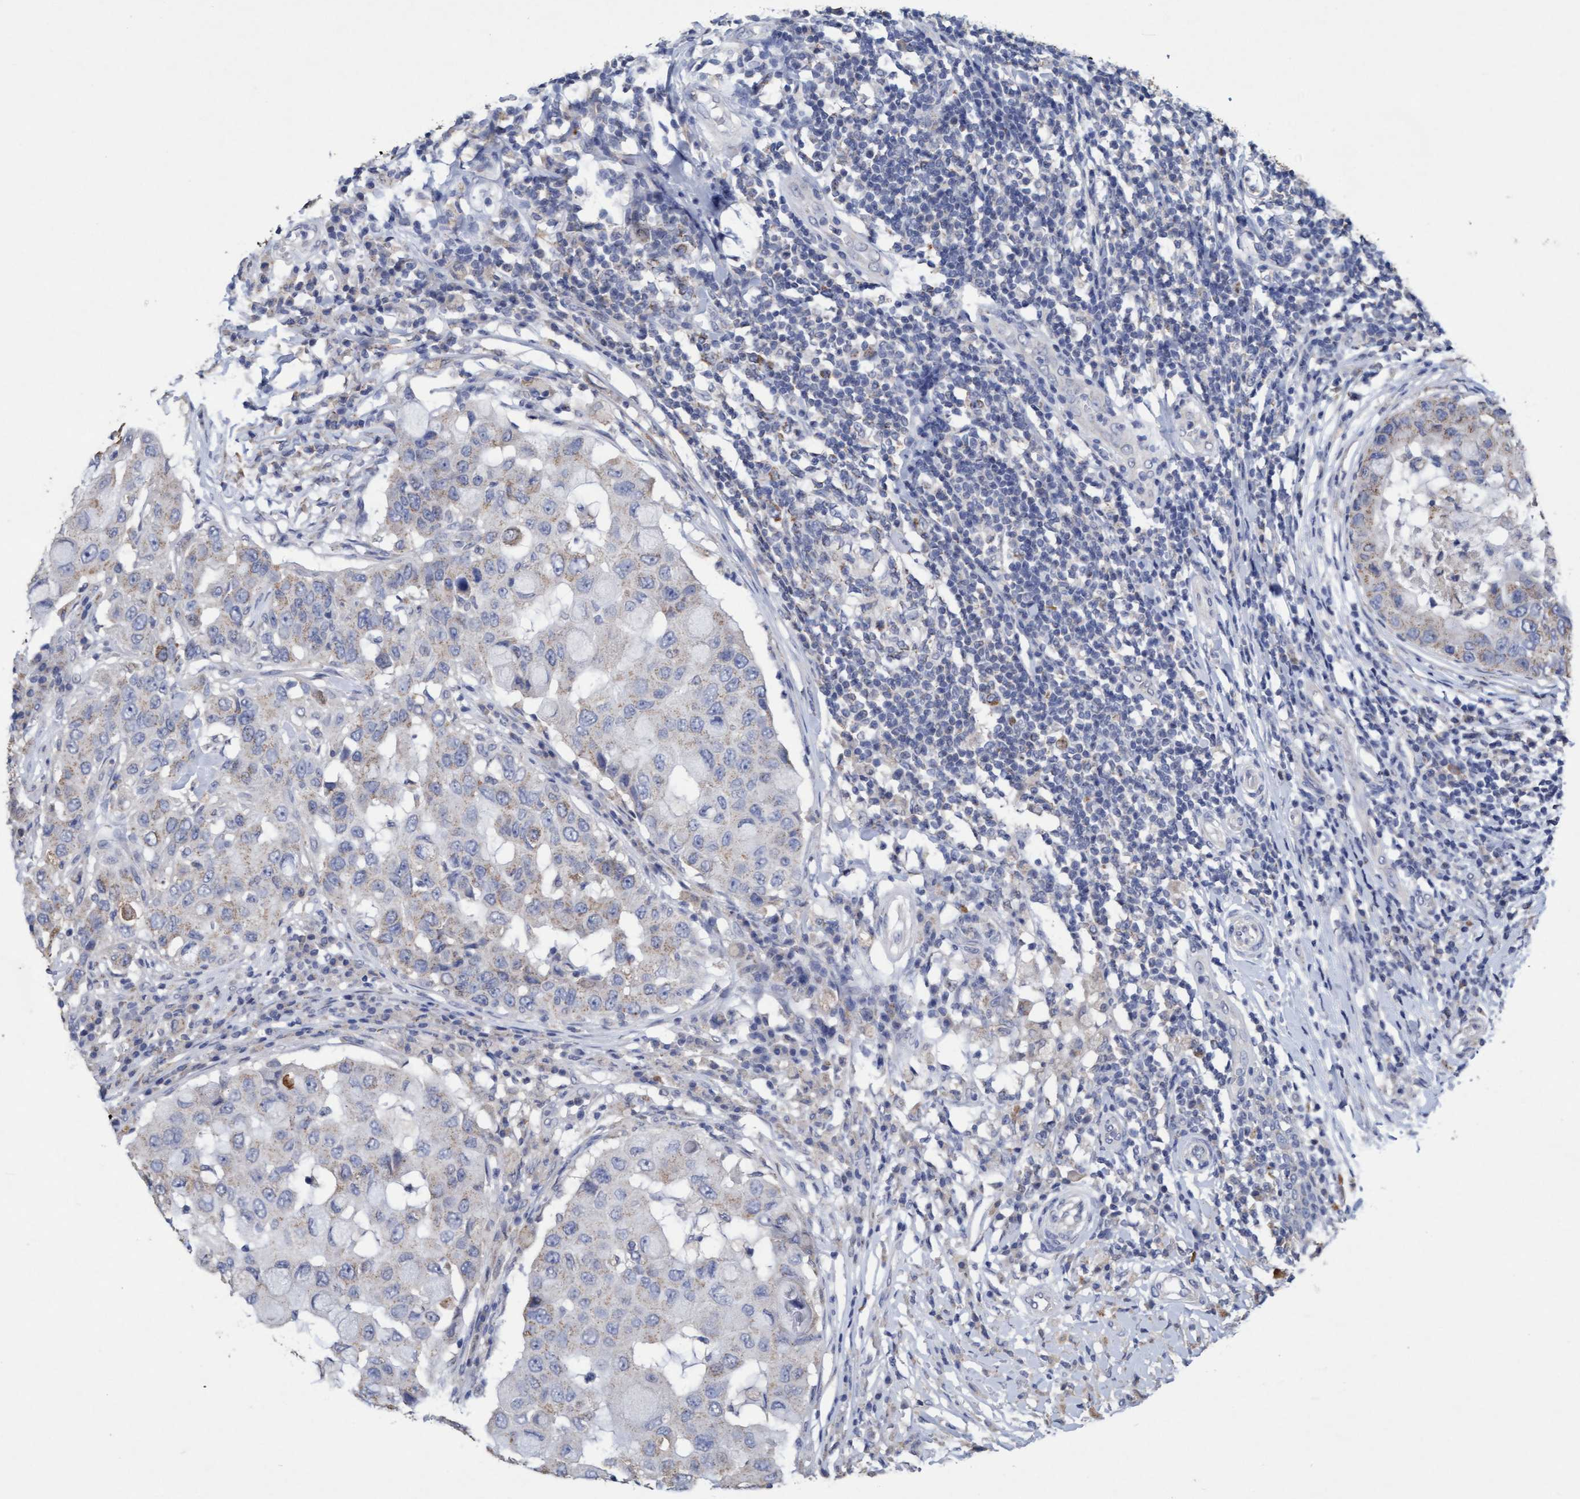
{"staining": {"intensity": "negative", "quantity": "none", "location": "none"}, "tissue": "breast cancer", "cell_type": "Tumor cells", "image_type": "cancer", "snomed": [{"axis": "morphology", "description": "Duct carcinoma"}, {"axis": "topography", "description": "Breast"}], "caption": "Human breast intraductal carcinoma stained for a protein using IHC shows no expression in tumor cells.", "gene": "VSIG8", "patient": {"sex": "female", "age": 27}}